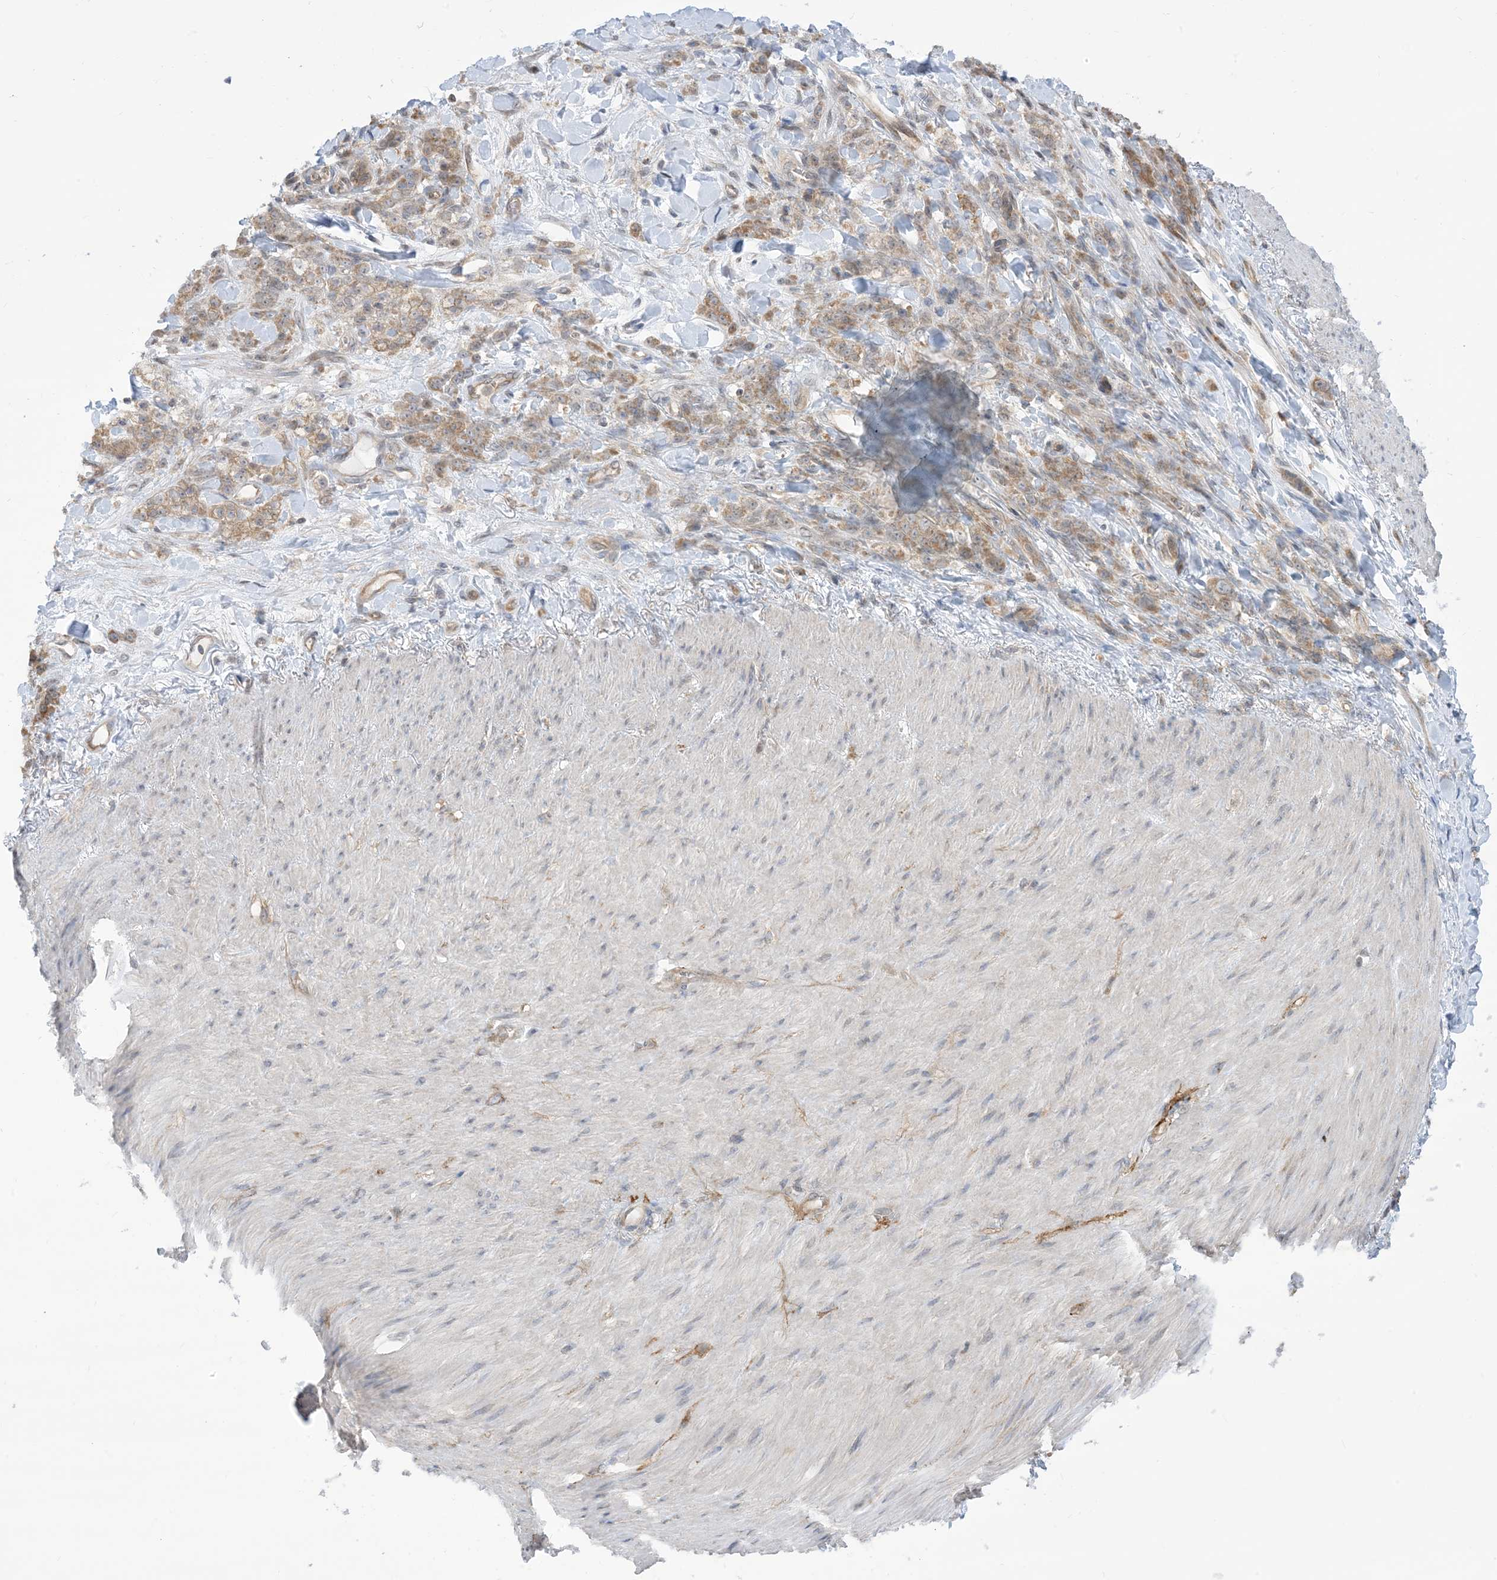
{"staining": {"intensity": "moderate", "quantity": ">75%", "location": "cytoplasmic/membranous"}, "tissue": "stomach cancer", "cell_type": "Tumor cells", "image_type": "cancer", "snomed": [{"axis": "morphology", "description": "Normal tissue, NOS"}, {"axis": "morphology", "description": "Adenocarcinoma, NOS"}, {"axis": "topography", "description": "Stomach"}], "caption": "IHC (DAB) staining of stomach cancer reveals moderate cytoplasmic/membranous protein expression in approximately >75% of tumor cells. Using DAB (brown) and hematoxylin (blue) stains, captured at high magnification using brightfield microscopy.", "gene": "CASP4", "patient": {"sex": "male", "age": 82}}